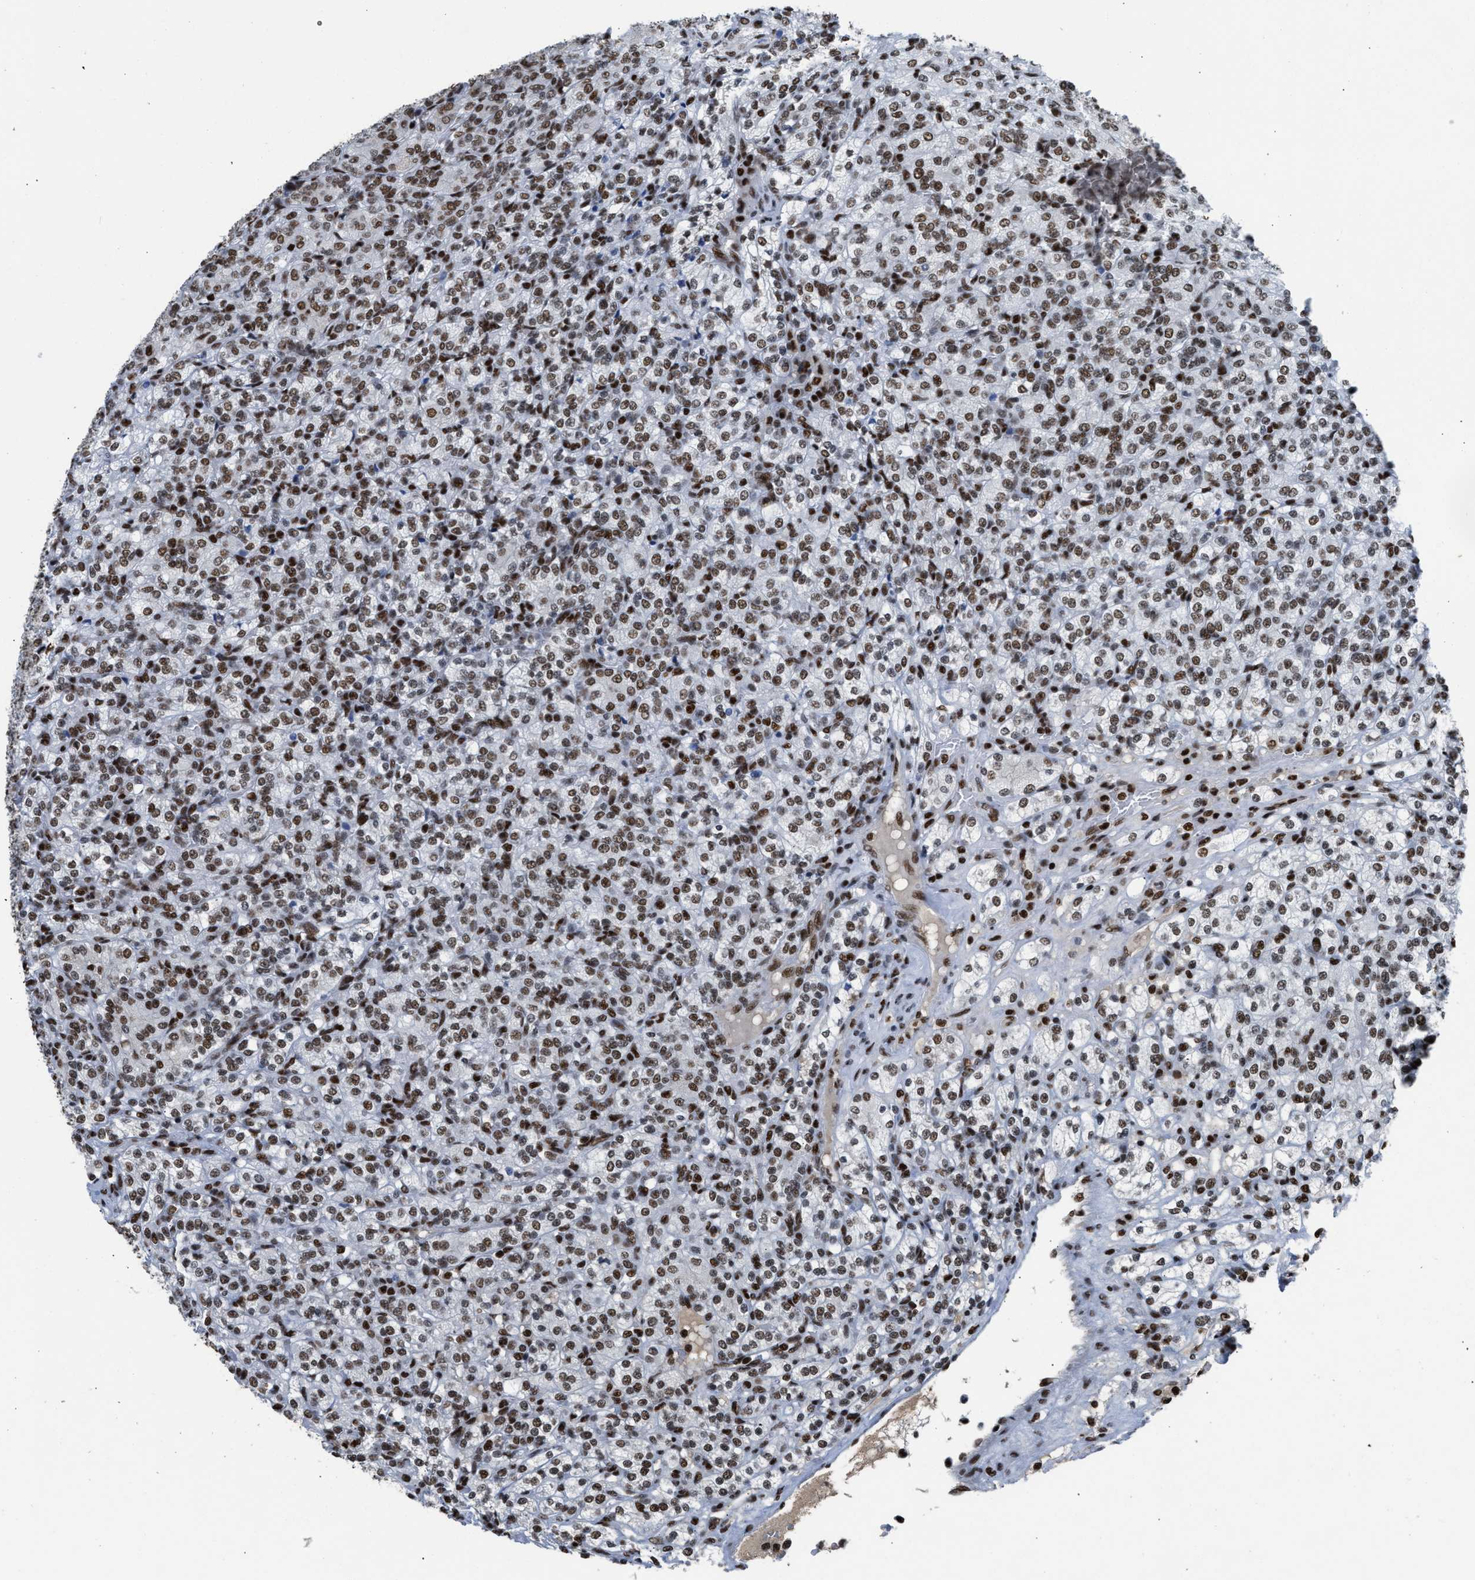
{"staining": {"intensity": "strong", "quantity": ">75%", "location": "nuclear"}, "tissue": "renal cancer", "cell_type": "Tumor cells", "image_type": "cancer", "snomed": [{"axis": "morphology", "description": "Adenocarcinoma, NOS"}, {"axis": "topography", "description": "Kidney"}], "caption": "IHC photomicrograph of neoplastic tissue: human adenocarcinoma (renal) stained using immunohistochemistry (IHC) shows high levels of strong protein expression localized specifically in the nuclear of tumor cells, appearing as a nuclear brown color.", "gene": "SCAF4", "patient": {"sex": "male", "age": 77}}